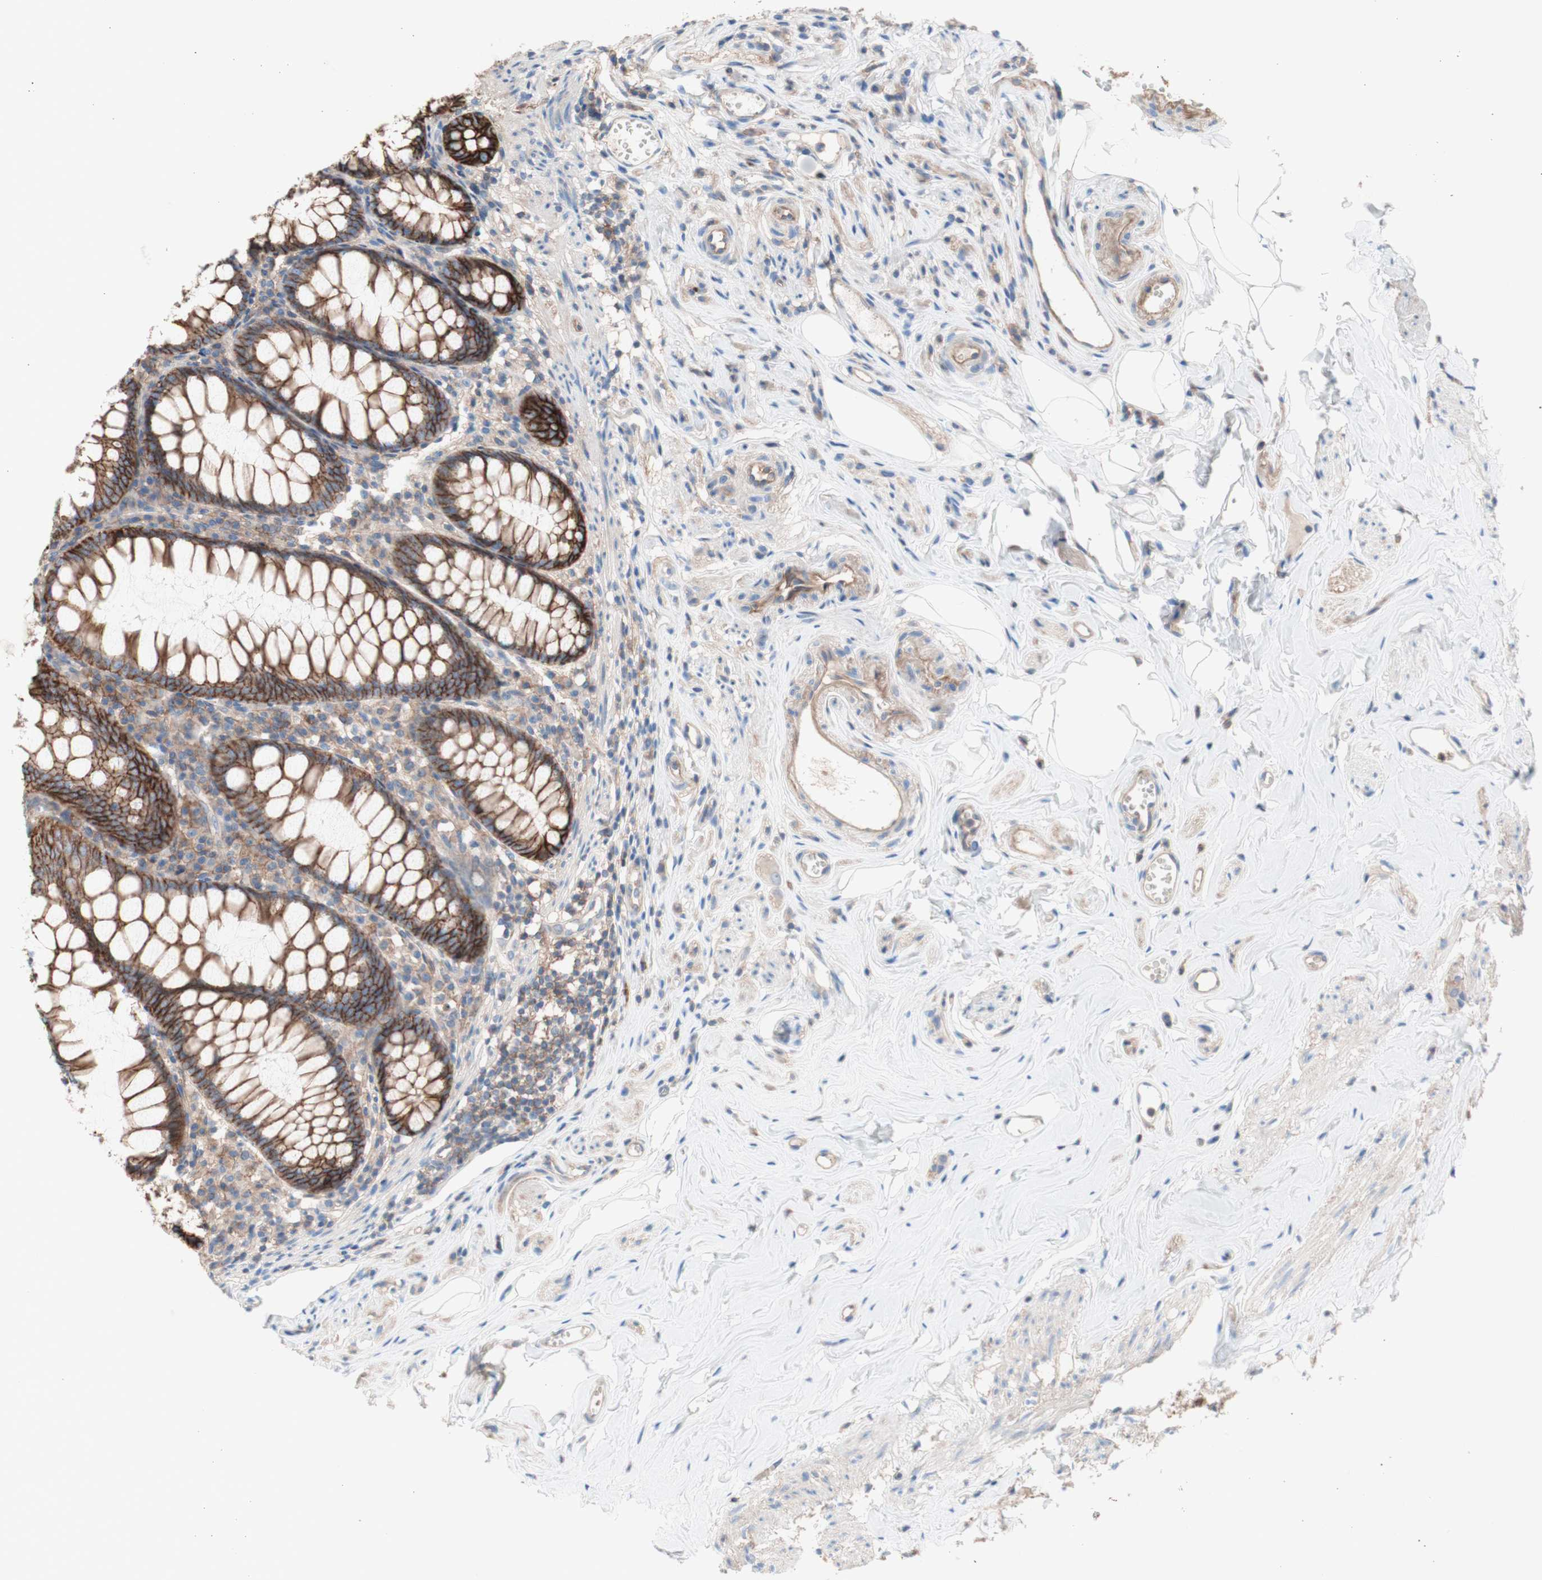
{"staining": {"intensity": "moderate", "quantity": ">75%", "location": "cytoplasmic/membranous"}, "tissue": "appendix", "cell_type": "Glandular cells", "image_type": "normal", "snomed": [{"axis": "morphology", "description": "Normal tissue, NOS"}, {"axis": "topography", "description": "Appendix"}], "caption": "Appendix stained with DAB (3,3'-diaminobenzidine) immunohistochemistry exhibits medium levels of moderate cytoplasmic/membranous positivity in about >75% of glandular cells. (IHC, brightfield microscopy, high magnification).", "gene": "CD46", "patient": {"sex": "female", "age": 77}}